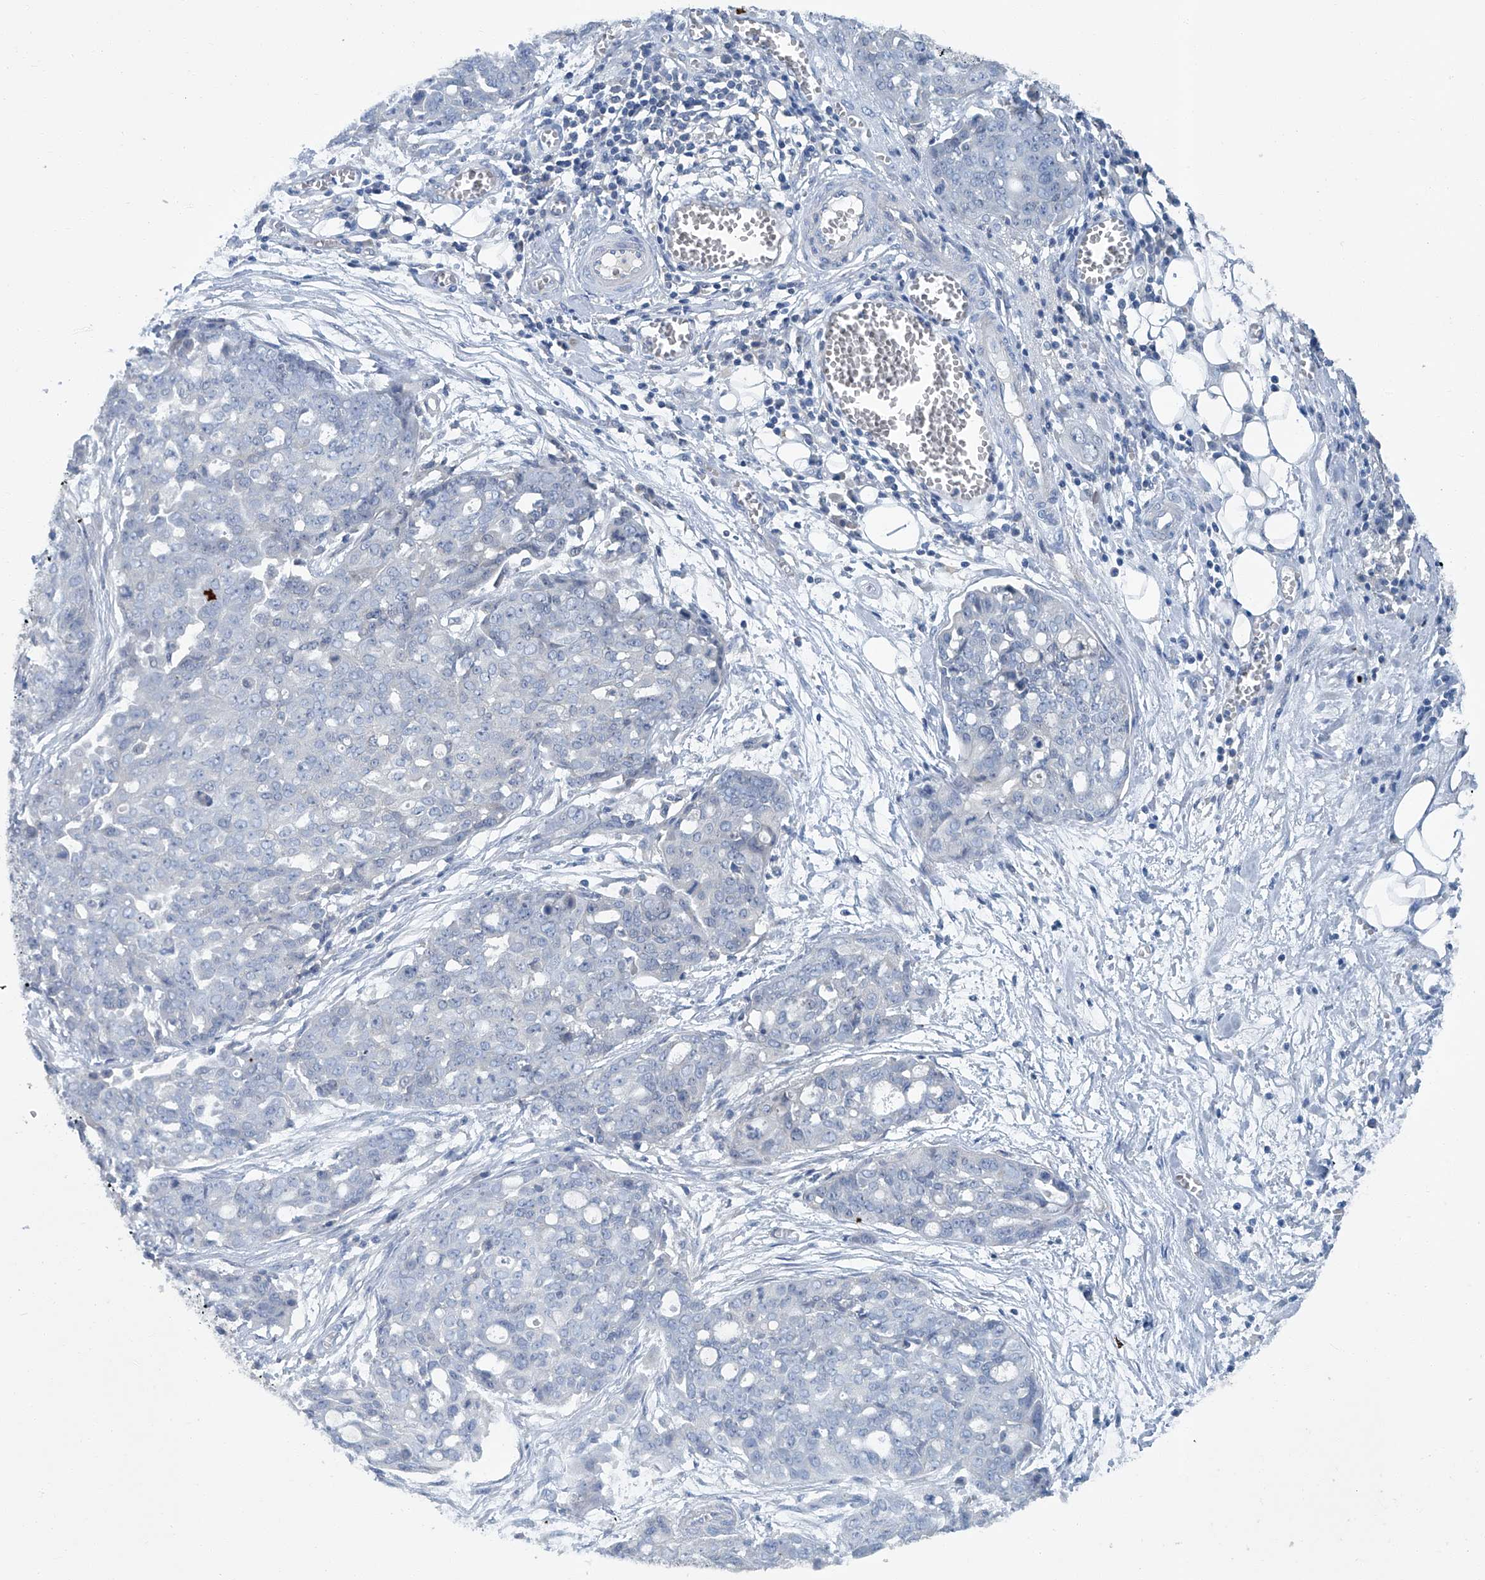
{"staining": {"intensity": "negative", "quantity": "none", "location": "none"}, "tissue": "ovarian cancer", "cell_type": "Tumor cells", "image_type": "cancer", "snomed": [{"axis": "morphology", "description": "Cystadenocarcinoma, serous, NOS"}, {"axis": "topography", "description": "Soft tissue"}, {"axis": "topography", "description": "Ovary"}], "caption": "A histopathology image of ovarian serous cystadenocarcinoma stained for a protein reveals no brown staining in tumor cells.", "gene": "ANKRD34A", "patient": {"sex": "female", "age": 57}}